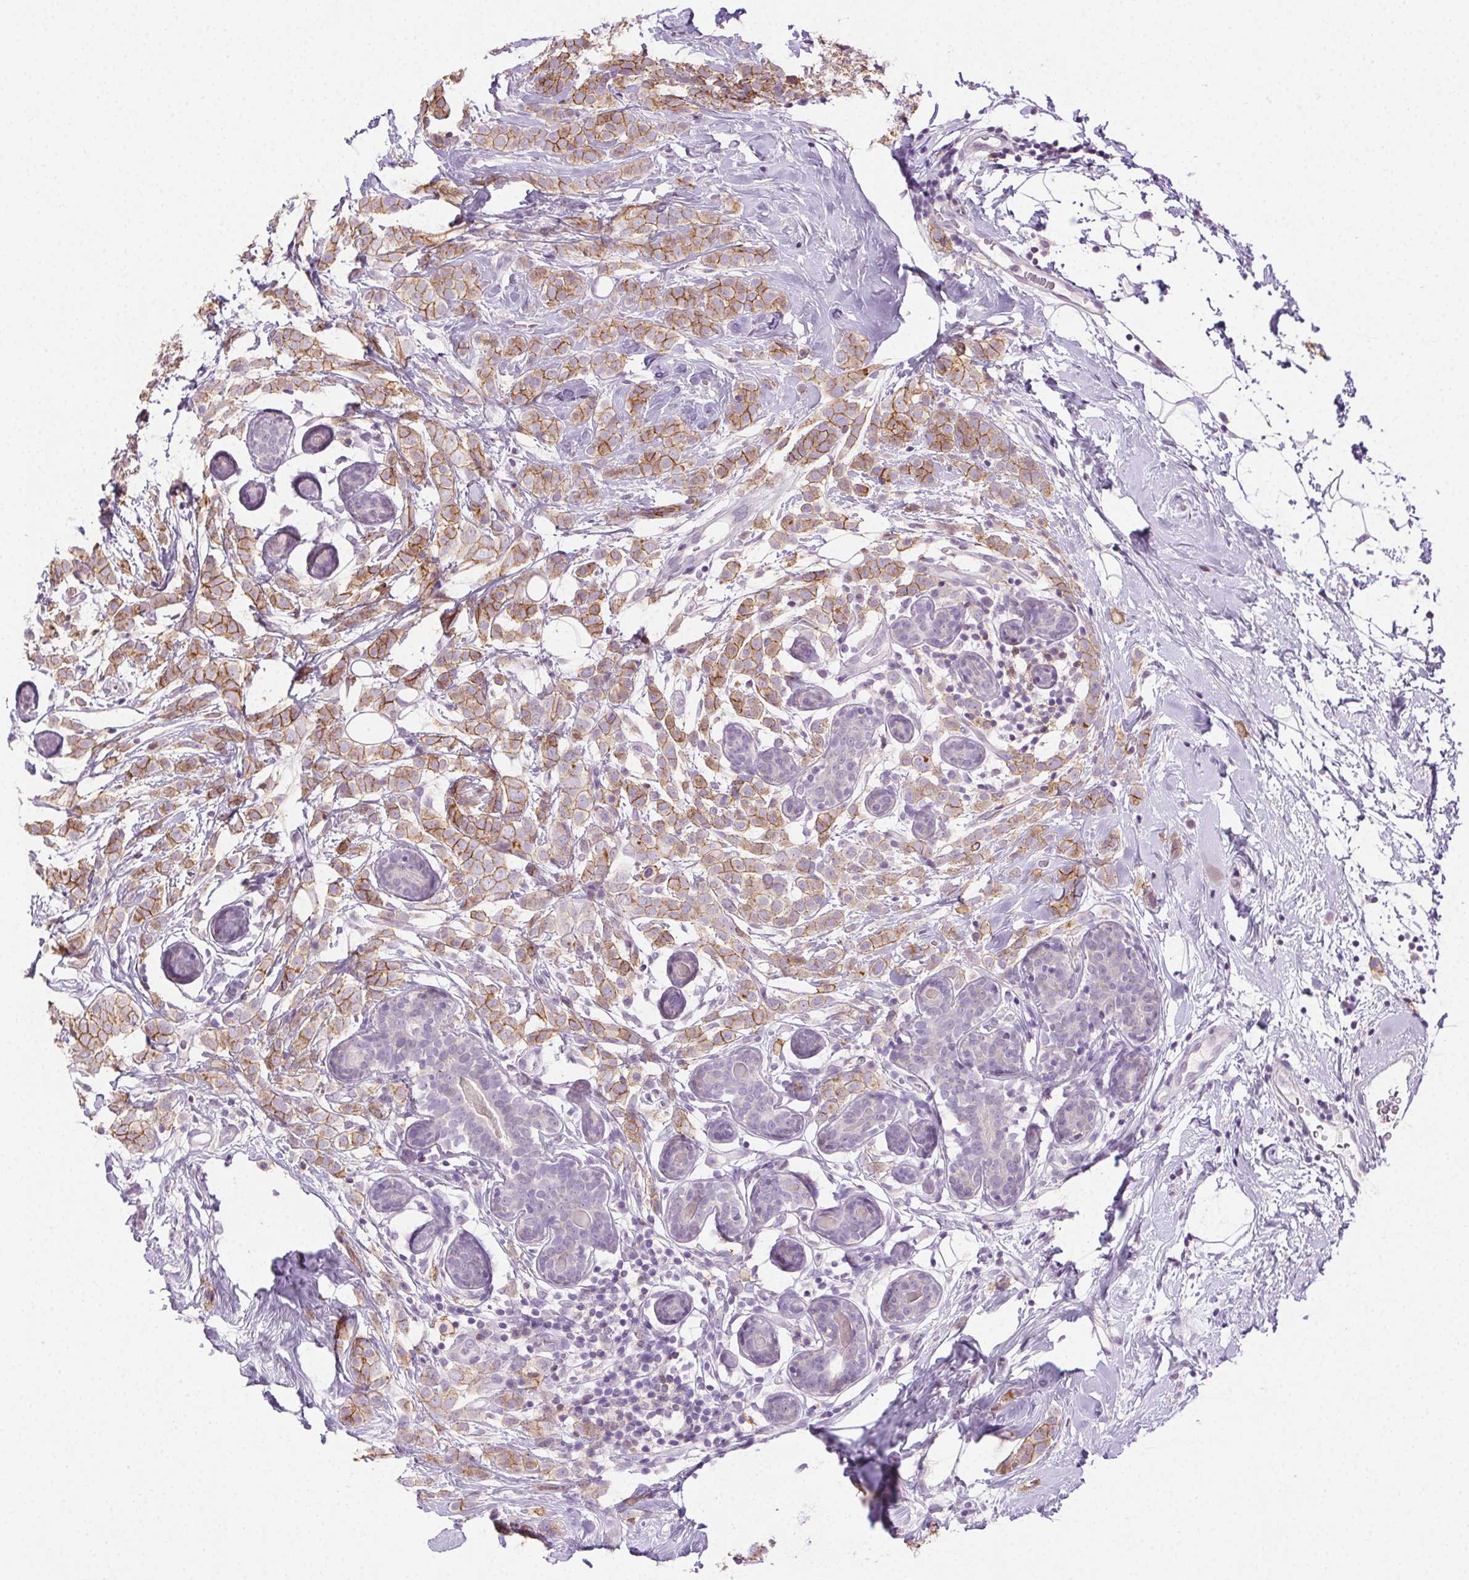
{"staining": {"intensity": "moderate", "quantity": "25%-75%", "location": "cytoplasmic/membranous"}, "tissue": "breast cancer", "cell_type": "Tumor cells", "image_type": "cancer", "snomed": [{"axis": "morphology", "description": "Lobular carcinoma"}, {"axis": "topography", "description": "Breast"}], "caption": "Immunohistochemistry histopathology image of neoplastic tissue: human lobular carcinoma (breast) stained using IHC exhibits medium levels of moderate protein expression localized specifically in the cytoplasmic/membranous of tumor cells, appearing as a cytoplasmic/membranous brown color.", "gene": "AKAP5", "patient": {"sex": "female", "age": 49}}